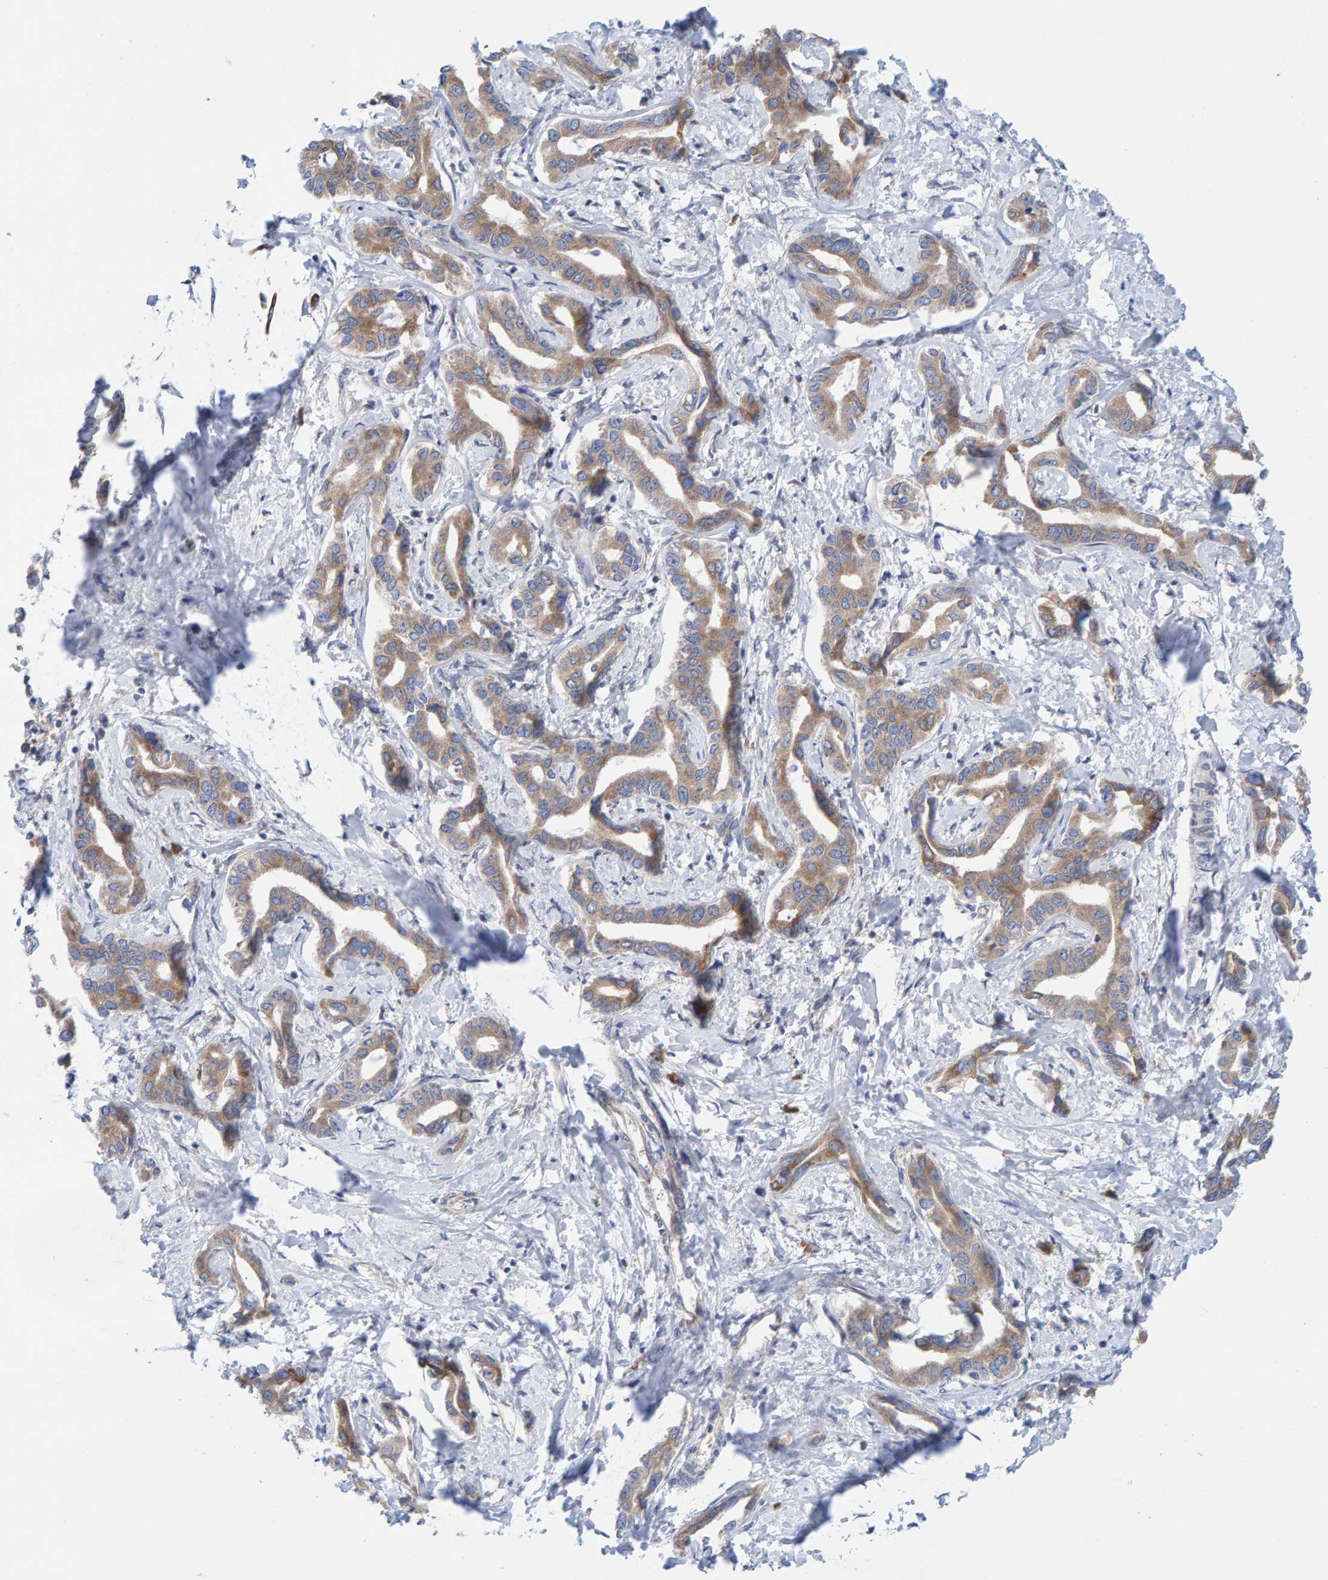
{"staining": {"intensity": "moderate", "quantity": ">75%", "location": "cytoplasmic/membranous"}, "tissue": "liver cancer", "cell_type": "Tumor cells", "image_type": "cancer", "snomed": [{"axis": "morphology", "description": "Cholangiocarcinoma"}, {"axis": "topography", "description": "Liver"}], "caption": "About >75% of tumor cells in human cholangiocarcinoma (liver) demonstrate moderate cytoplasmic/membranous protein staining as visualized by brown immunohistochemical staining.", "gene": "CDK5RAP3", "patient": {"sex": "male", "age": 59}}